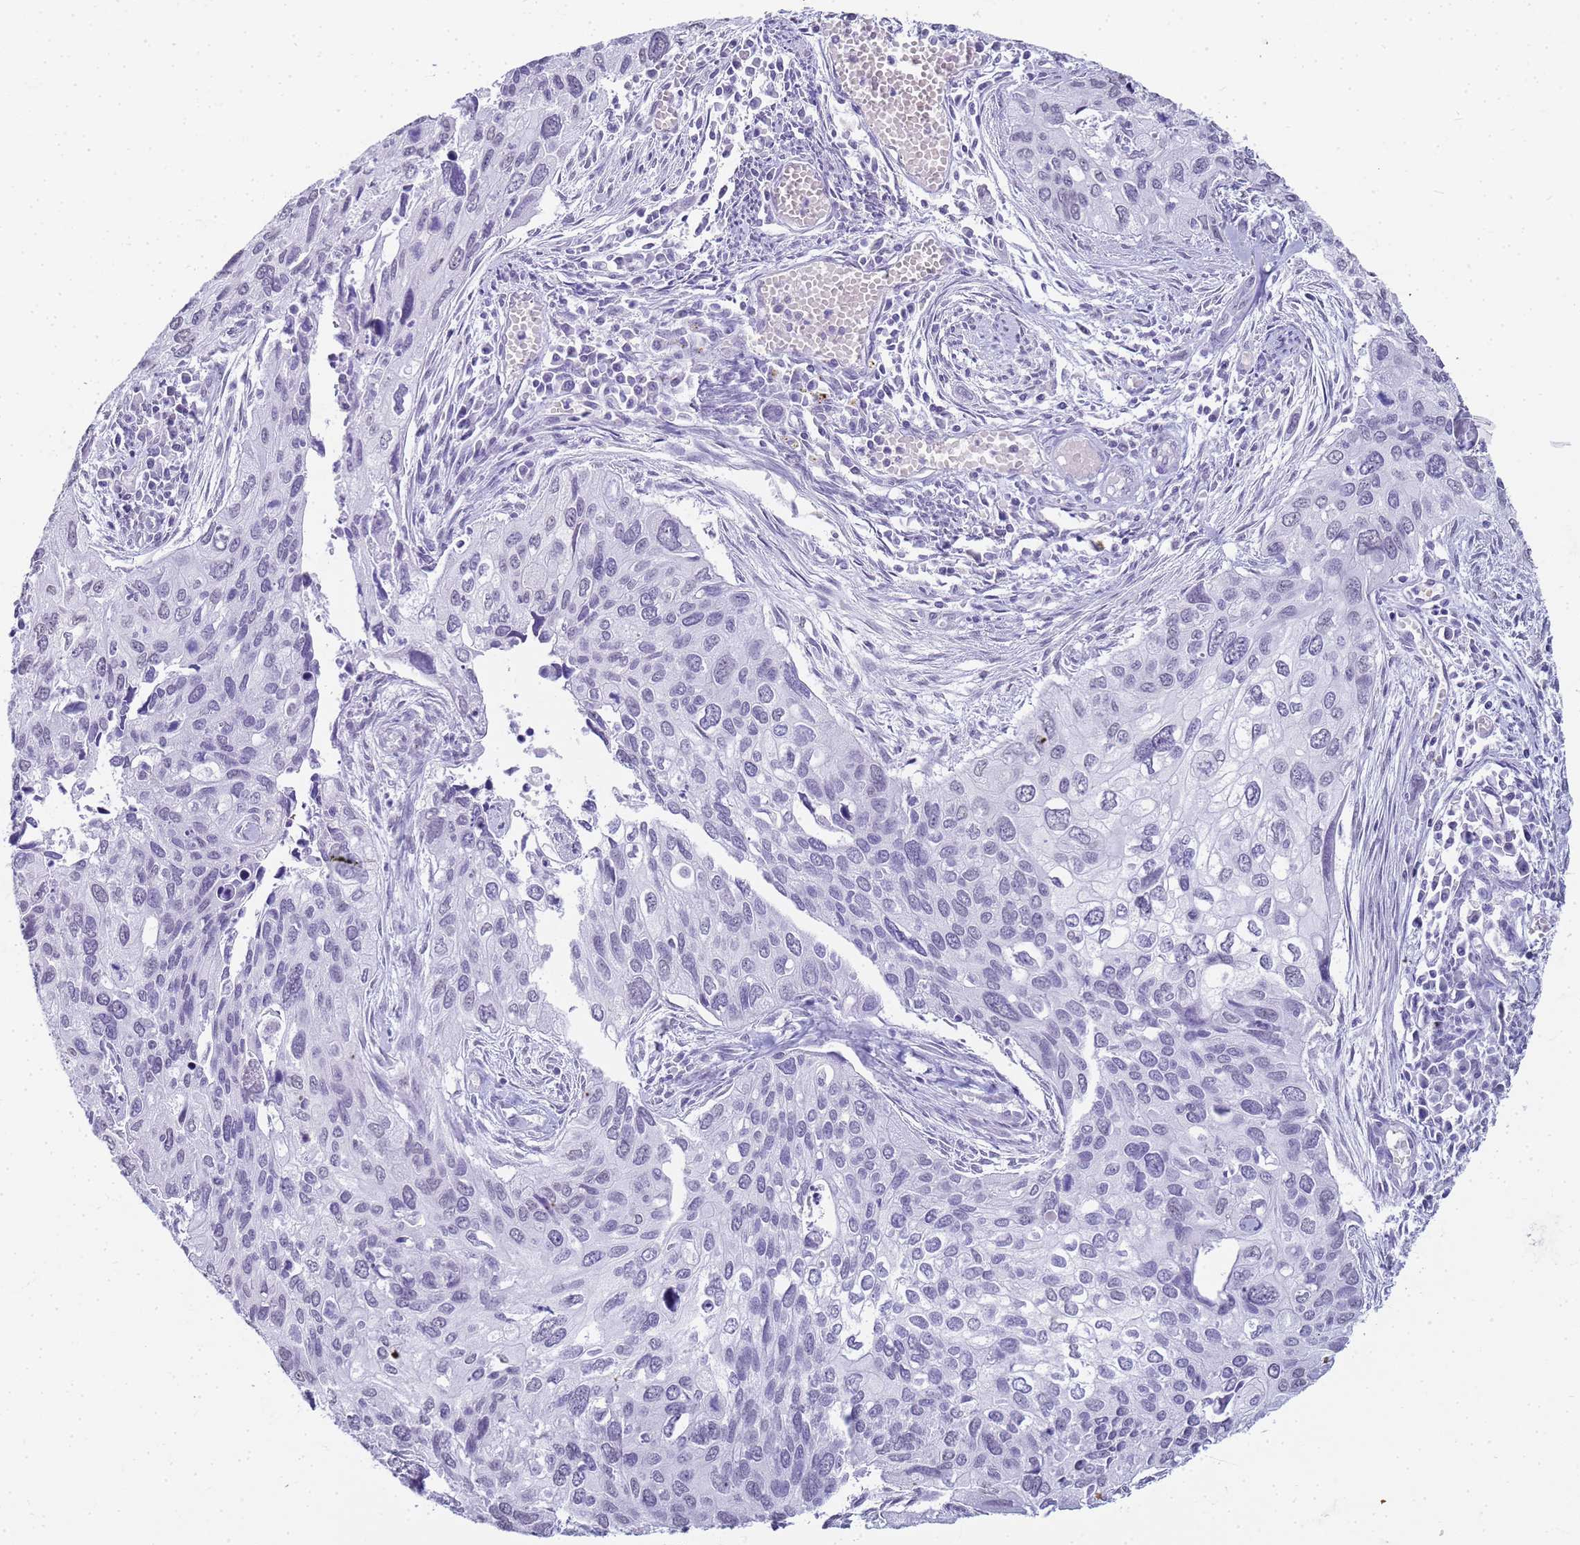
{"staining": {"intensity": "negative", "quantity": "none", "location": "none"}, "tissue": "cervical cancer", "cell_type": "Tumor cells", "image_type": "cancer", "snomed": [{"axis": "morphology", "description": "Squamous cell carcinoma, NOS"}, {"axis": "topography", "description": "Cervix"}], "caption": "Immunohistochemical staining of human cervical squamous cell carcinoma demonstrates no significant positivity in tumor cells.", "gene": "SLC7A9", "patient": {"sex": "female", "age": 55}}